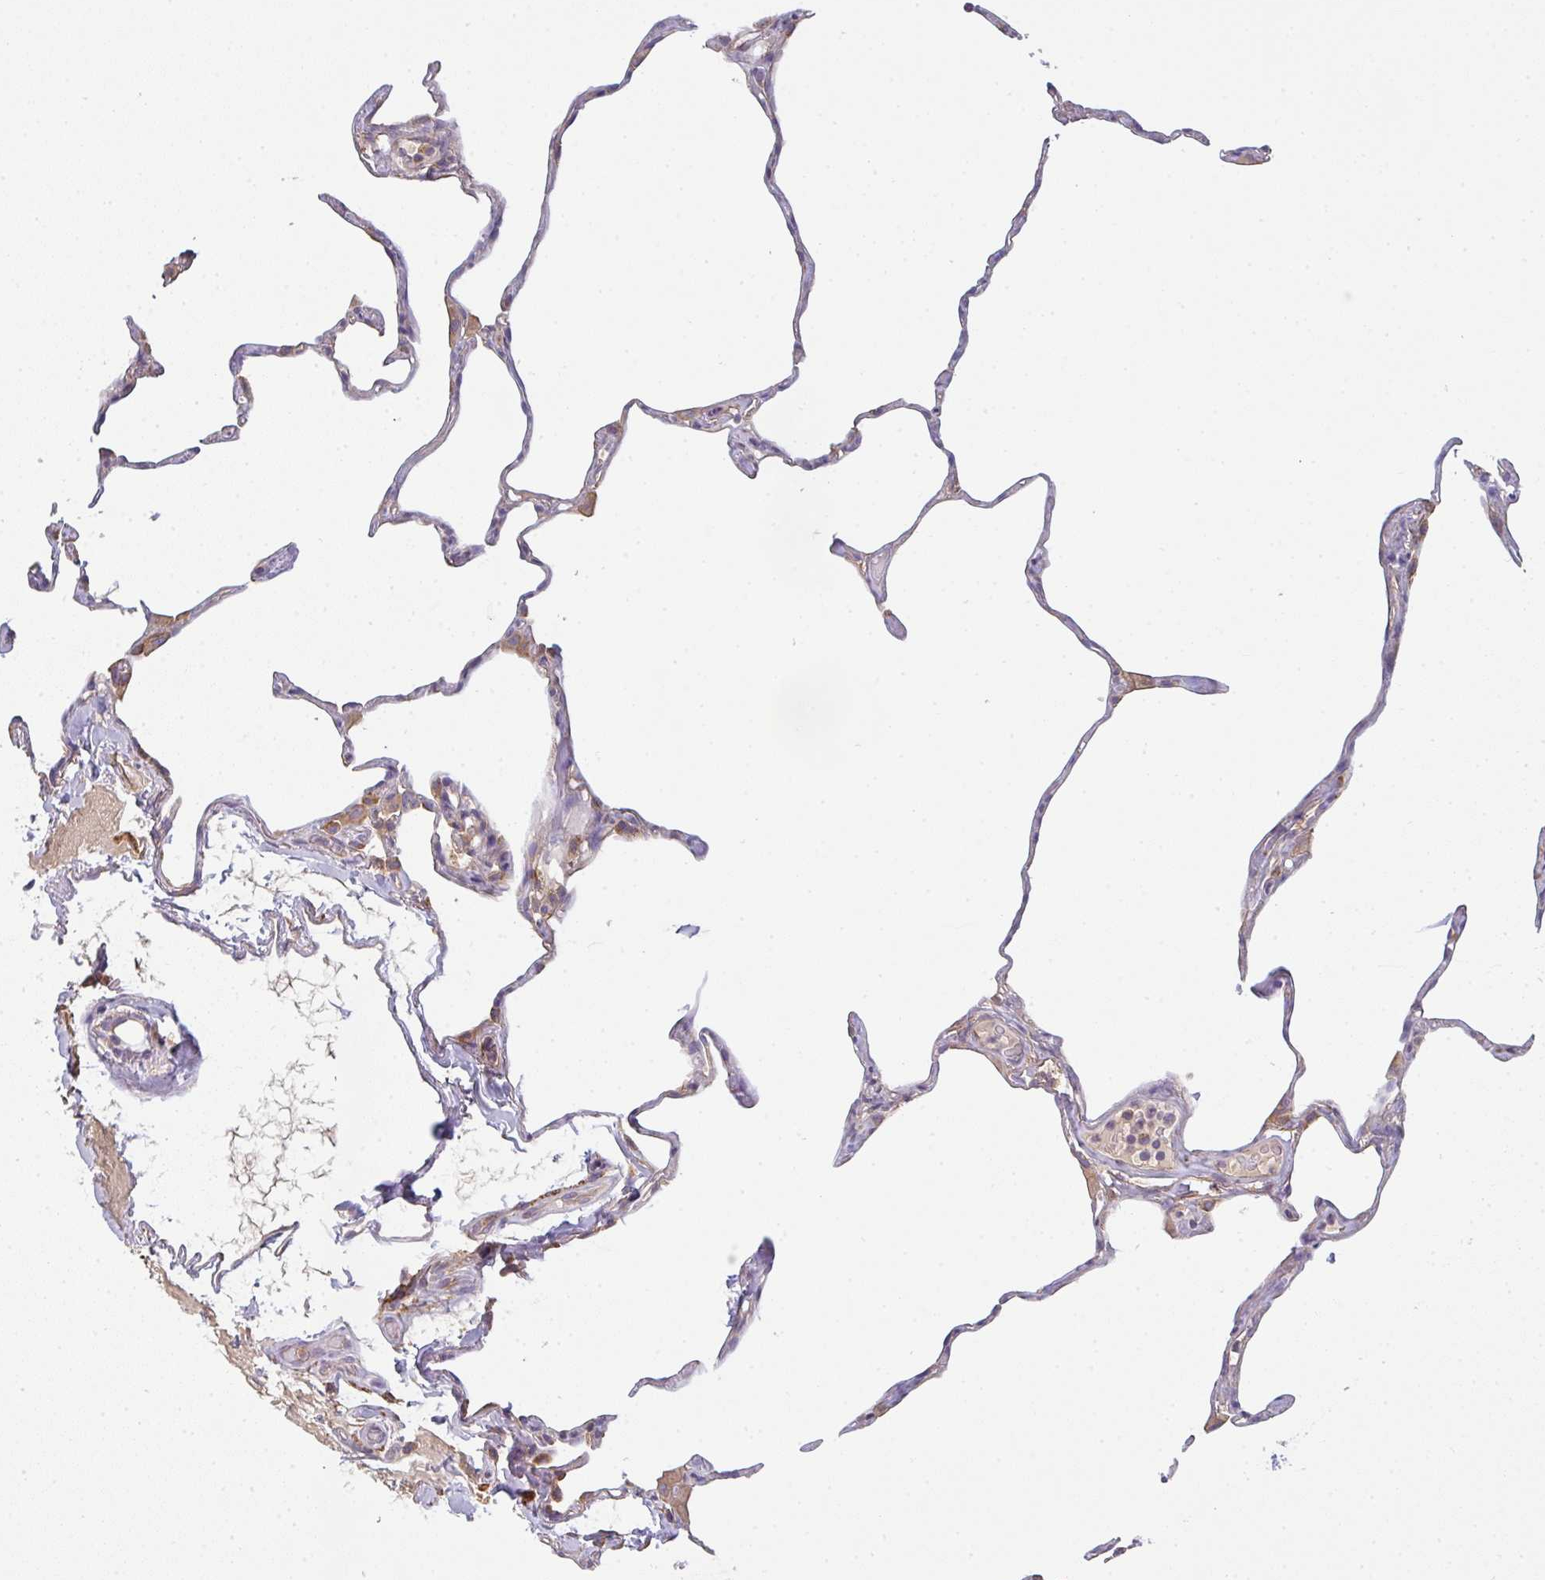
{"staining": {"intensity": "moderate", "quantity": "25%-75%", "location": "cytoplasmic/membranous"}, "tissue": "lung", "cell_type": "Alveolar cells", "image_type": "normal", "snomed": [{"axis": "morphology", "description": "Normal tissue, NOS"}, {"axis": "topography", "description": "Lung"}], "caption": "Alveolar cells reveal medium levels of moderate cytoplasmic/membranous staining in approximately 25%-75% of cells in normal human lung.", "gene": "SNX5", "patient": {"sex": "male", "age": 65}}